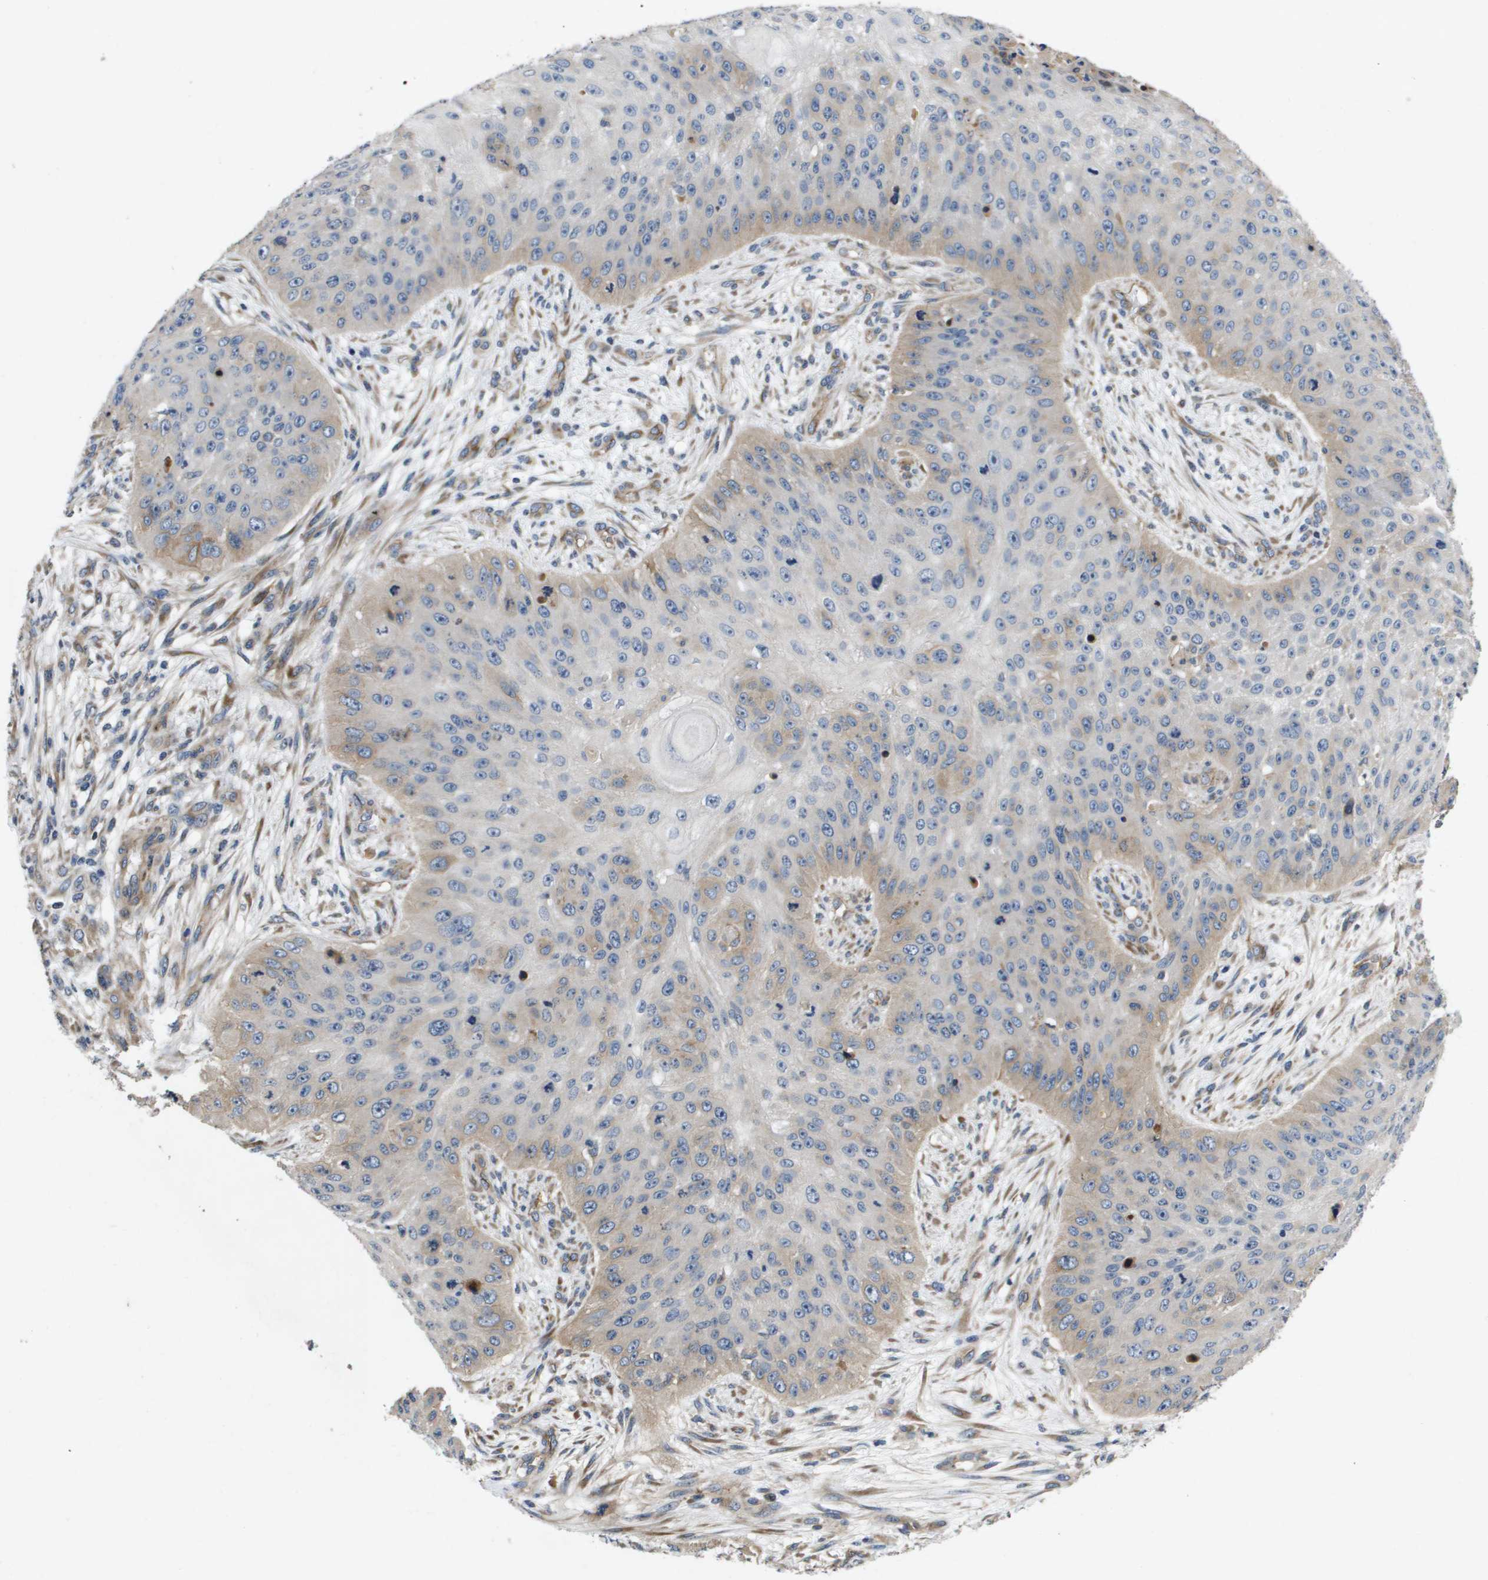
{"staining": {"intensity": "weak", "quantity": "<25%", "location": "cytoplasmic/membranous"}, "tissue": "skin cancer", "cell_type": "Tumor cells", "image_type": "cancer", "snomed": [{"axis": "morphology", "description": "Squamous cell carcinoma, NOS"}, {"axis": "topography", "description": "Skin"}], "caption": "The micrograph shows no significant expression in tumor cells of squamous cell carcinoma (skin).", "gene": "ENTPD2", "patient": {"sex": "female", "age": 80}}